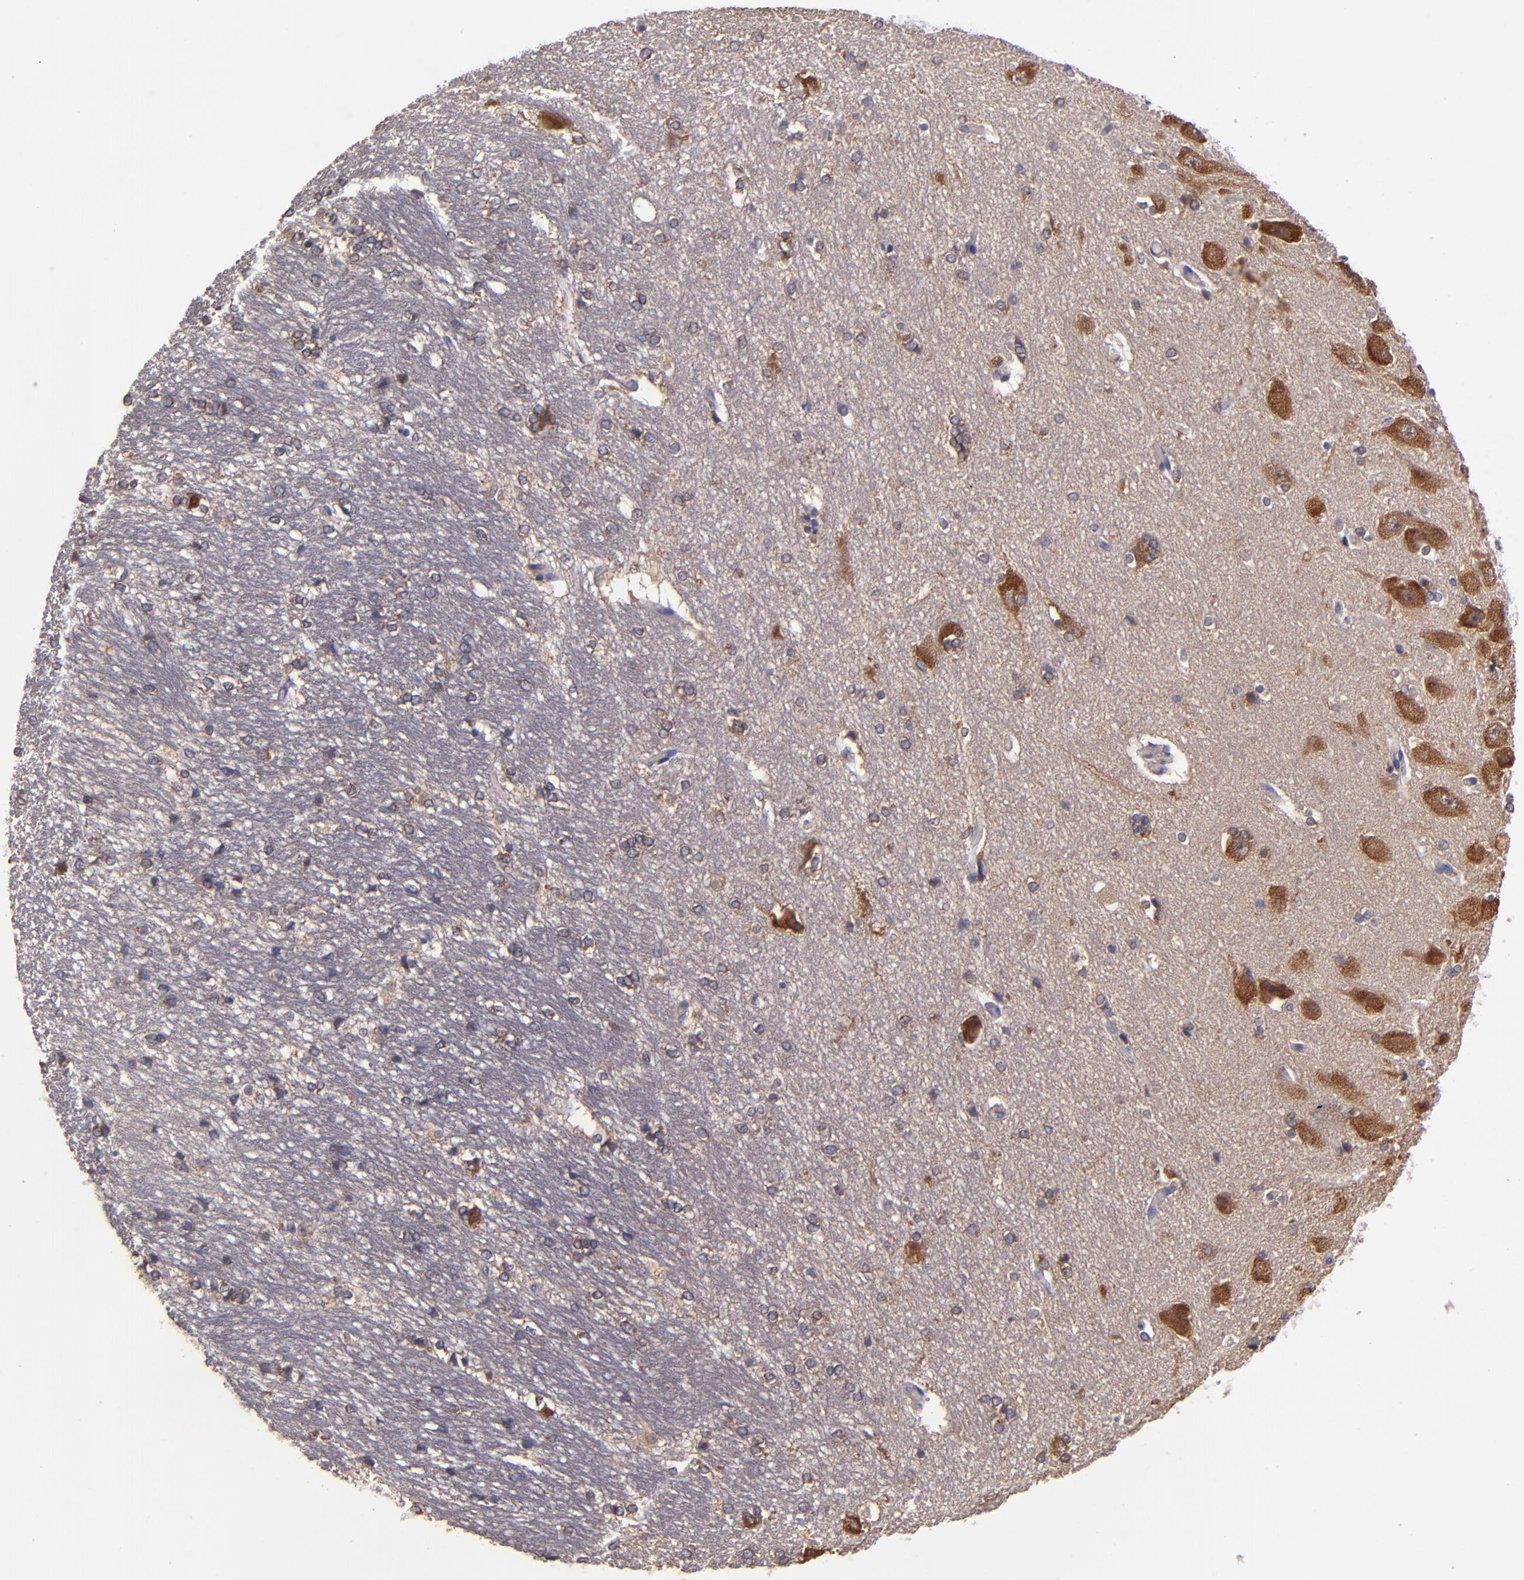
{"staining": {"intensity": "weak", "quantity": "25%-75%", "location": "cytoplasmic/membranous"}, "tissue": "hippocampus", "cell_type": "Glial cells", "image_type": "normal", "snomed": [{"axis": "morphology", "description": "Normal tissue, NOS"}, {"axis": "topography", "description": "Hippocampus"}], "caption": "Immunohistochemistry (IHC) of benign human hippocampus shows low levels of weak cytoplasmic/membranous positivity in approximately 25%-75% of glial cells.", "gene": "CARS1", "patient": {"sex": "female", "age": 19}}